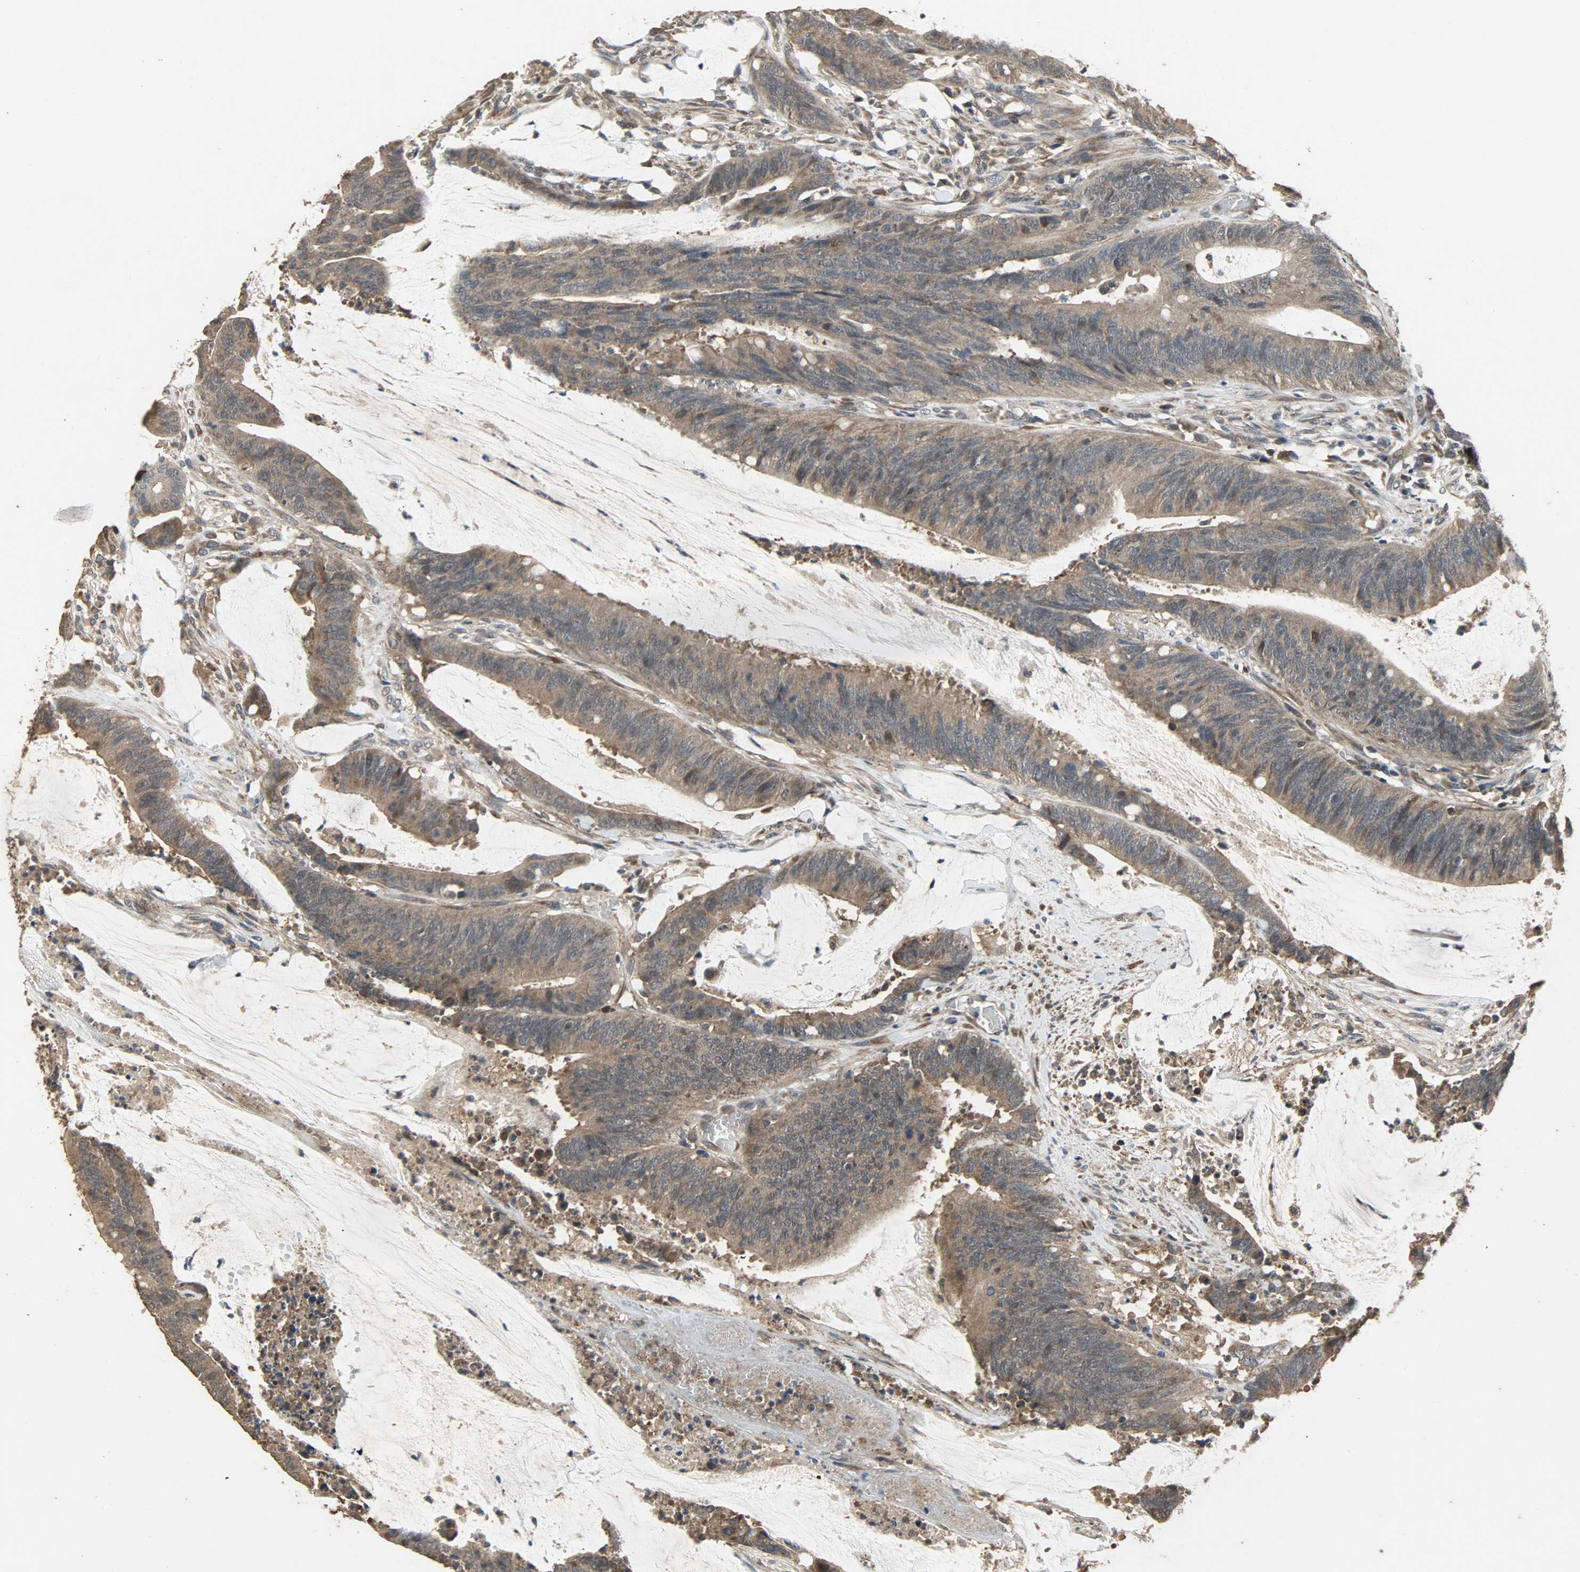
{"staining": {"intensity": "moderate", "quantity": ">75%", "location": "cytoplasmic/membranous"}, "tissue": "colorectal cancer", "cell_type": "Tumor cells", "image_type": "cancer", "snomed": [{"axis": "morphology", "description": "Adenocarcinoma, NOS"}, {"axis": "topography", "description": "Rectum"}], "caption": "The immunohistochemical stain highlights moderate cytoplasmic/membranous expression in tumor cells of adenocarcinoma (colorectal) tissue. The staining is performed using DAB brown chromogen to label protein expression. The nuclei are counter-stained blue using hematoxylin.", "gene": "CDKN2C", "patient": {"sex": "female", "age": 66}}